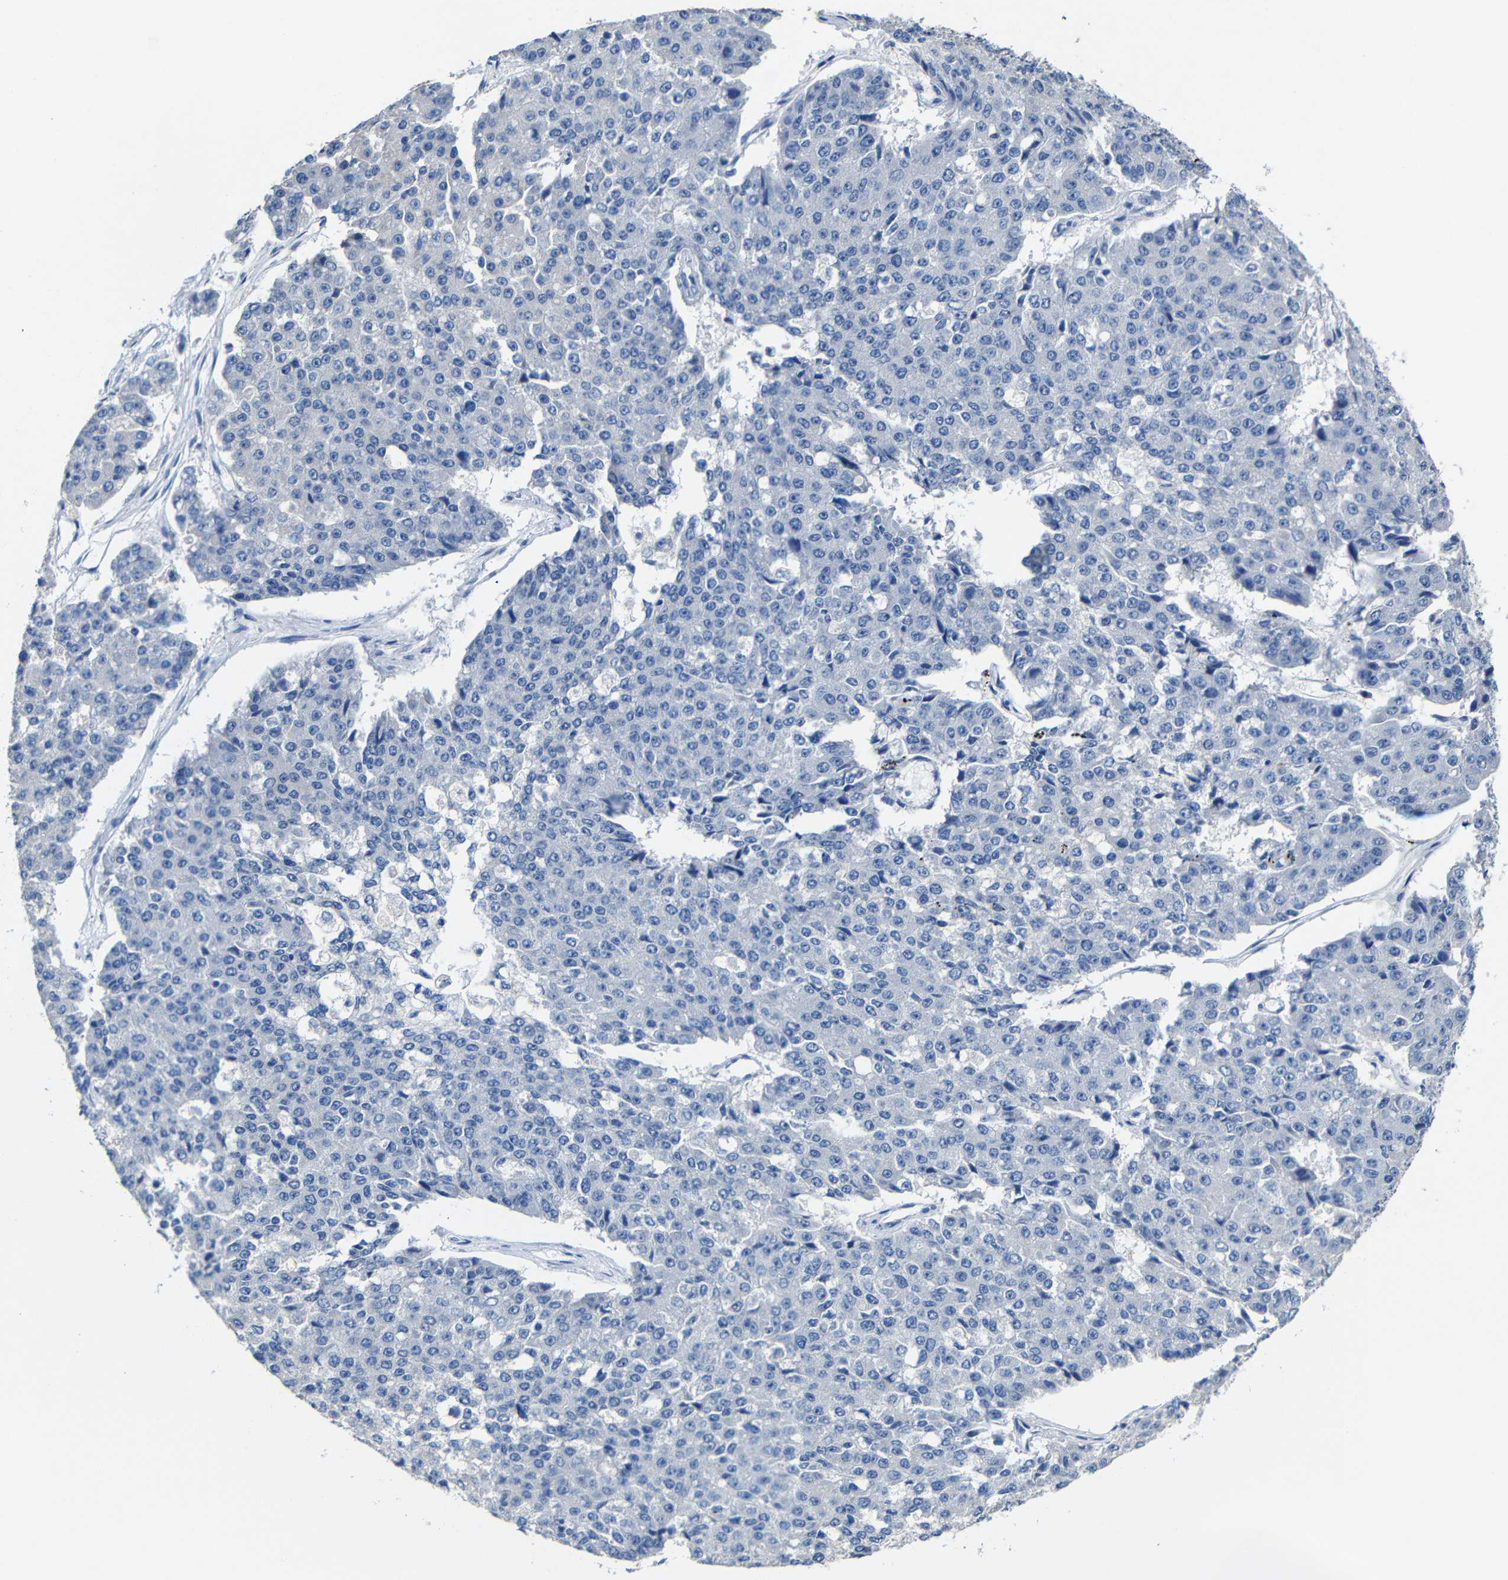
{"staining": {"intensity": "negative", "quantity": "none", "location": "none"}, "tissue": "pancreatic cancer", "cell_type": "Tumor cells", "image_type": "cancer", "snomed": [{"axis": "morphology", "description": "Adenocarcinoma, NOS"}, {"axis": "topography", "description": "Pancreas"}], "caption": "Immunohistochemistry photomicrograph of pancreatic adenocarcinoma stained for a protein (brown), which demonstrates no expression in tumor cells.", "gene": "ACKR2", "patient": {"sex": "male", "age": 50}}